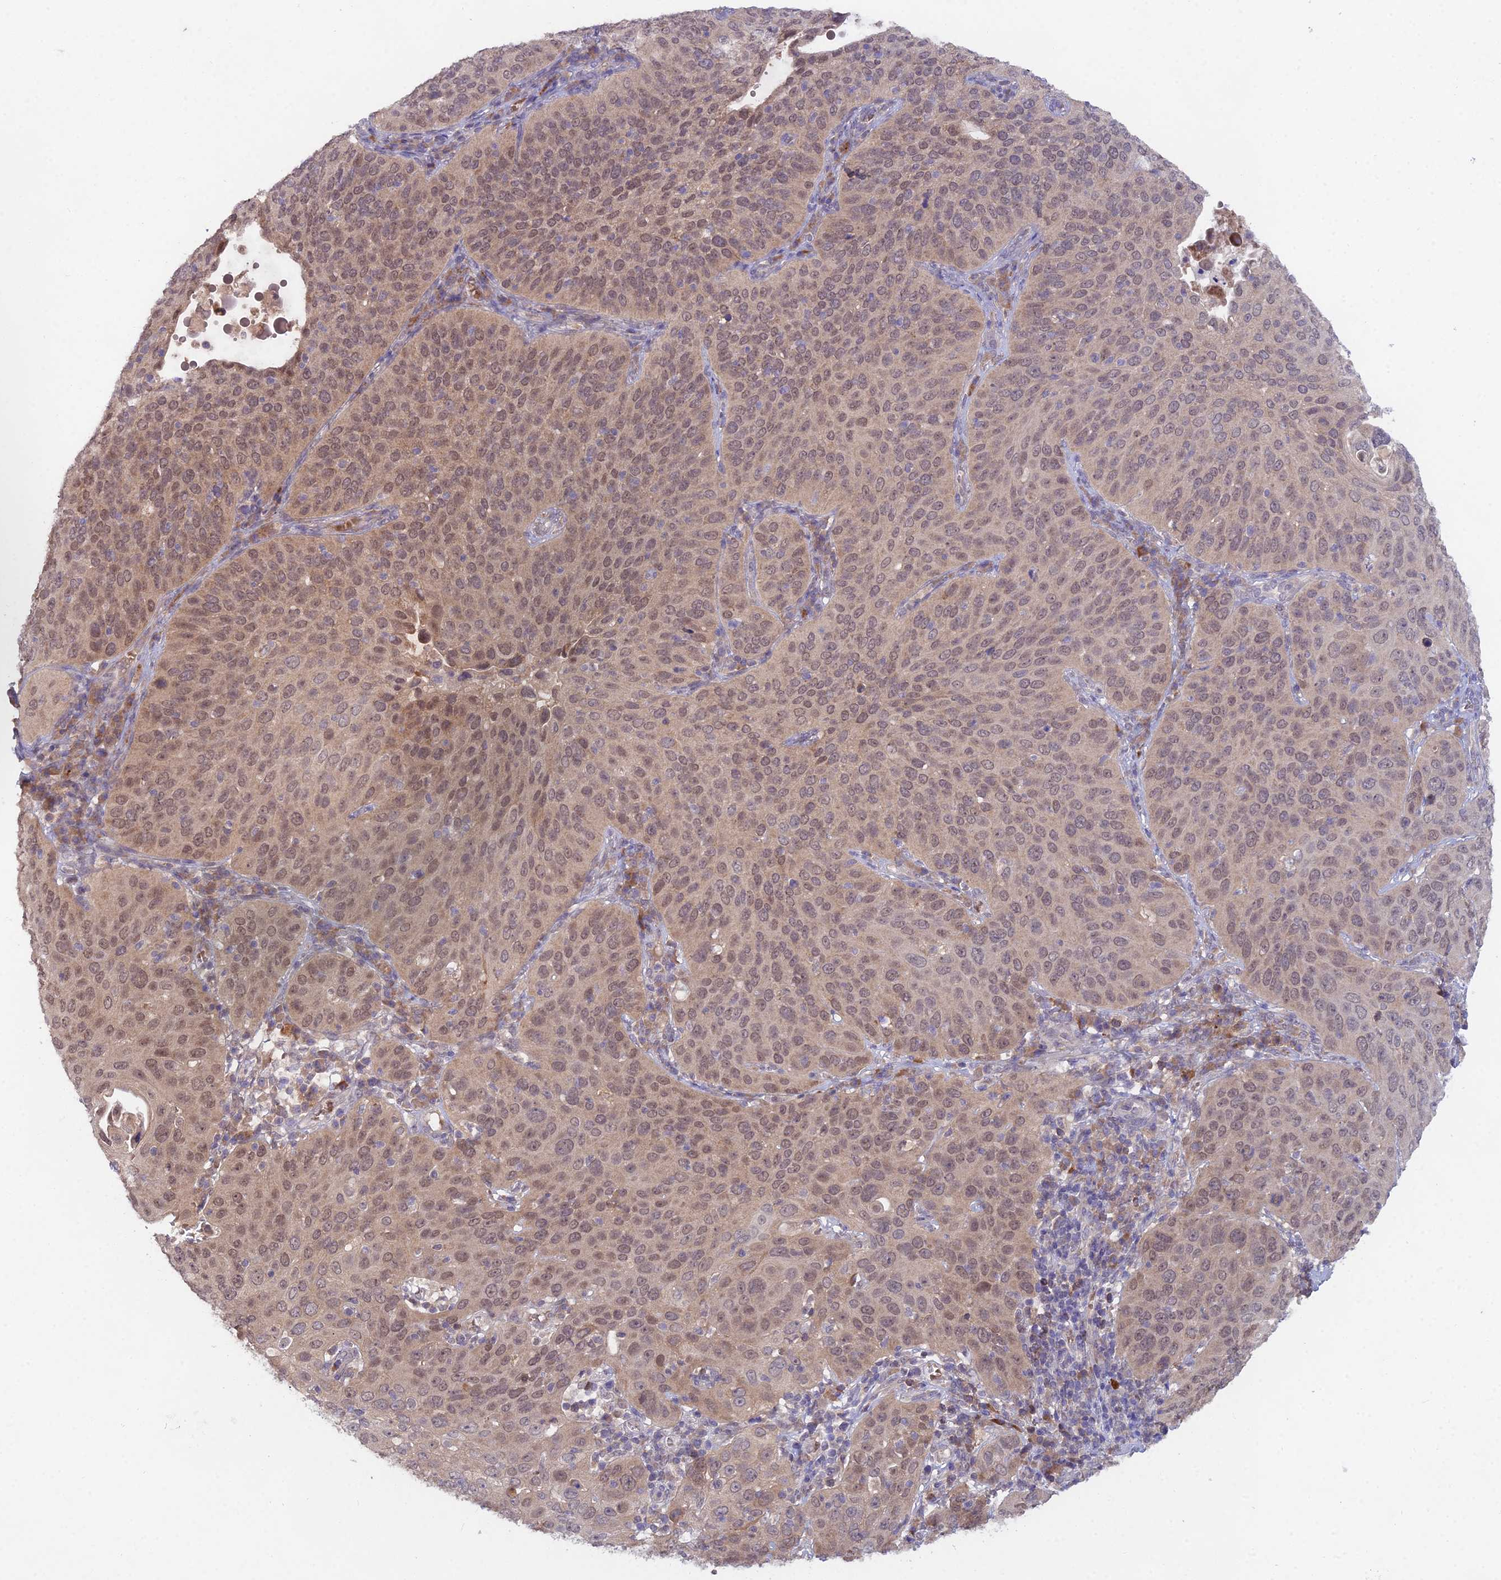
{"staining": {"intensity": "weak", "quantity": ">75%", "location": "nuclear"}, "tissue": "cervical cancer", "cell_type": "Tumor cells", "image_type": "cancer", "snomed": [{"axis": "morphology", "description": "Squamous cell carcinoma, NOS"}, {"axis": "topography", "description": "Cervix"}], "caption": "Immunohistochemical staining of squamous cell carcinoma (cervical) shows low levels of weak nuclear protein staining in approximately >75% of tumor cells.", "gene": "WDR43", "patient": {"sex": "female", "age": 36}}